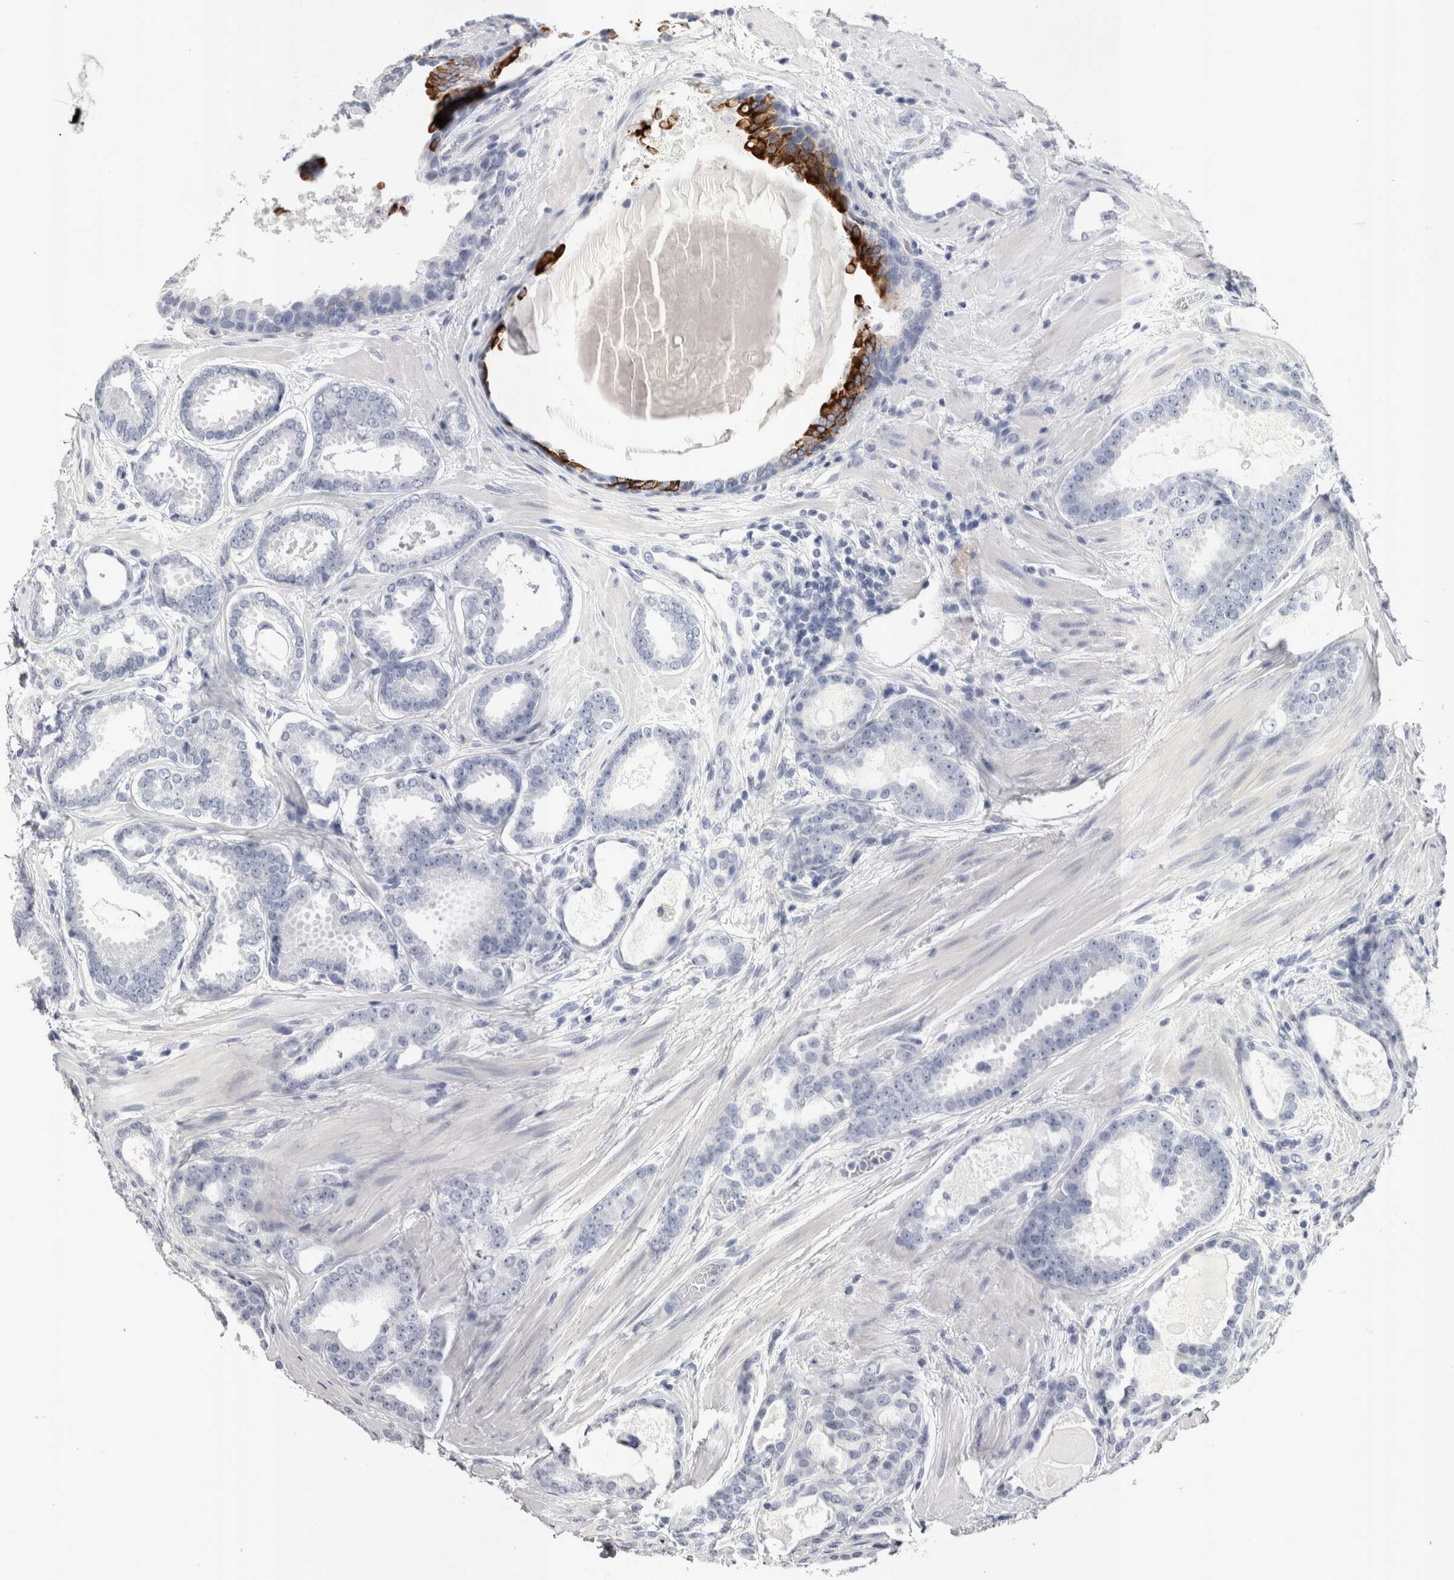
{"staining": {"intensity": "negative", "quantity": "none", "location": "none"}, "tissue": "prostate cancer", "cell_type": "Tumor cells", "image_type": "cancer", "snomed": [{"axis": "morphology", "description": "Adenocarcinoma, High grade"}, {"axis": "topography", "description": "Prostate"}], "caption": "IHC micrograph of neoplastic tissue: human prostate cancer stained with DAB demonstrates no significant protein expression in tumor cells.", "gene": "PWP2", "patient": {"sex": "male", "age": 60}}